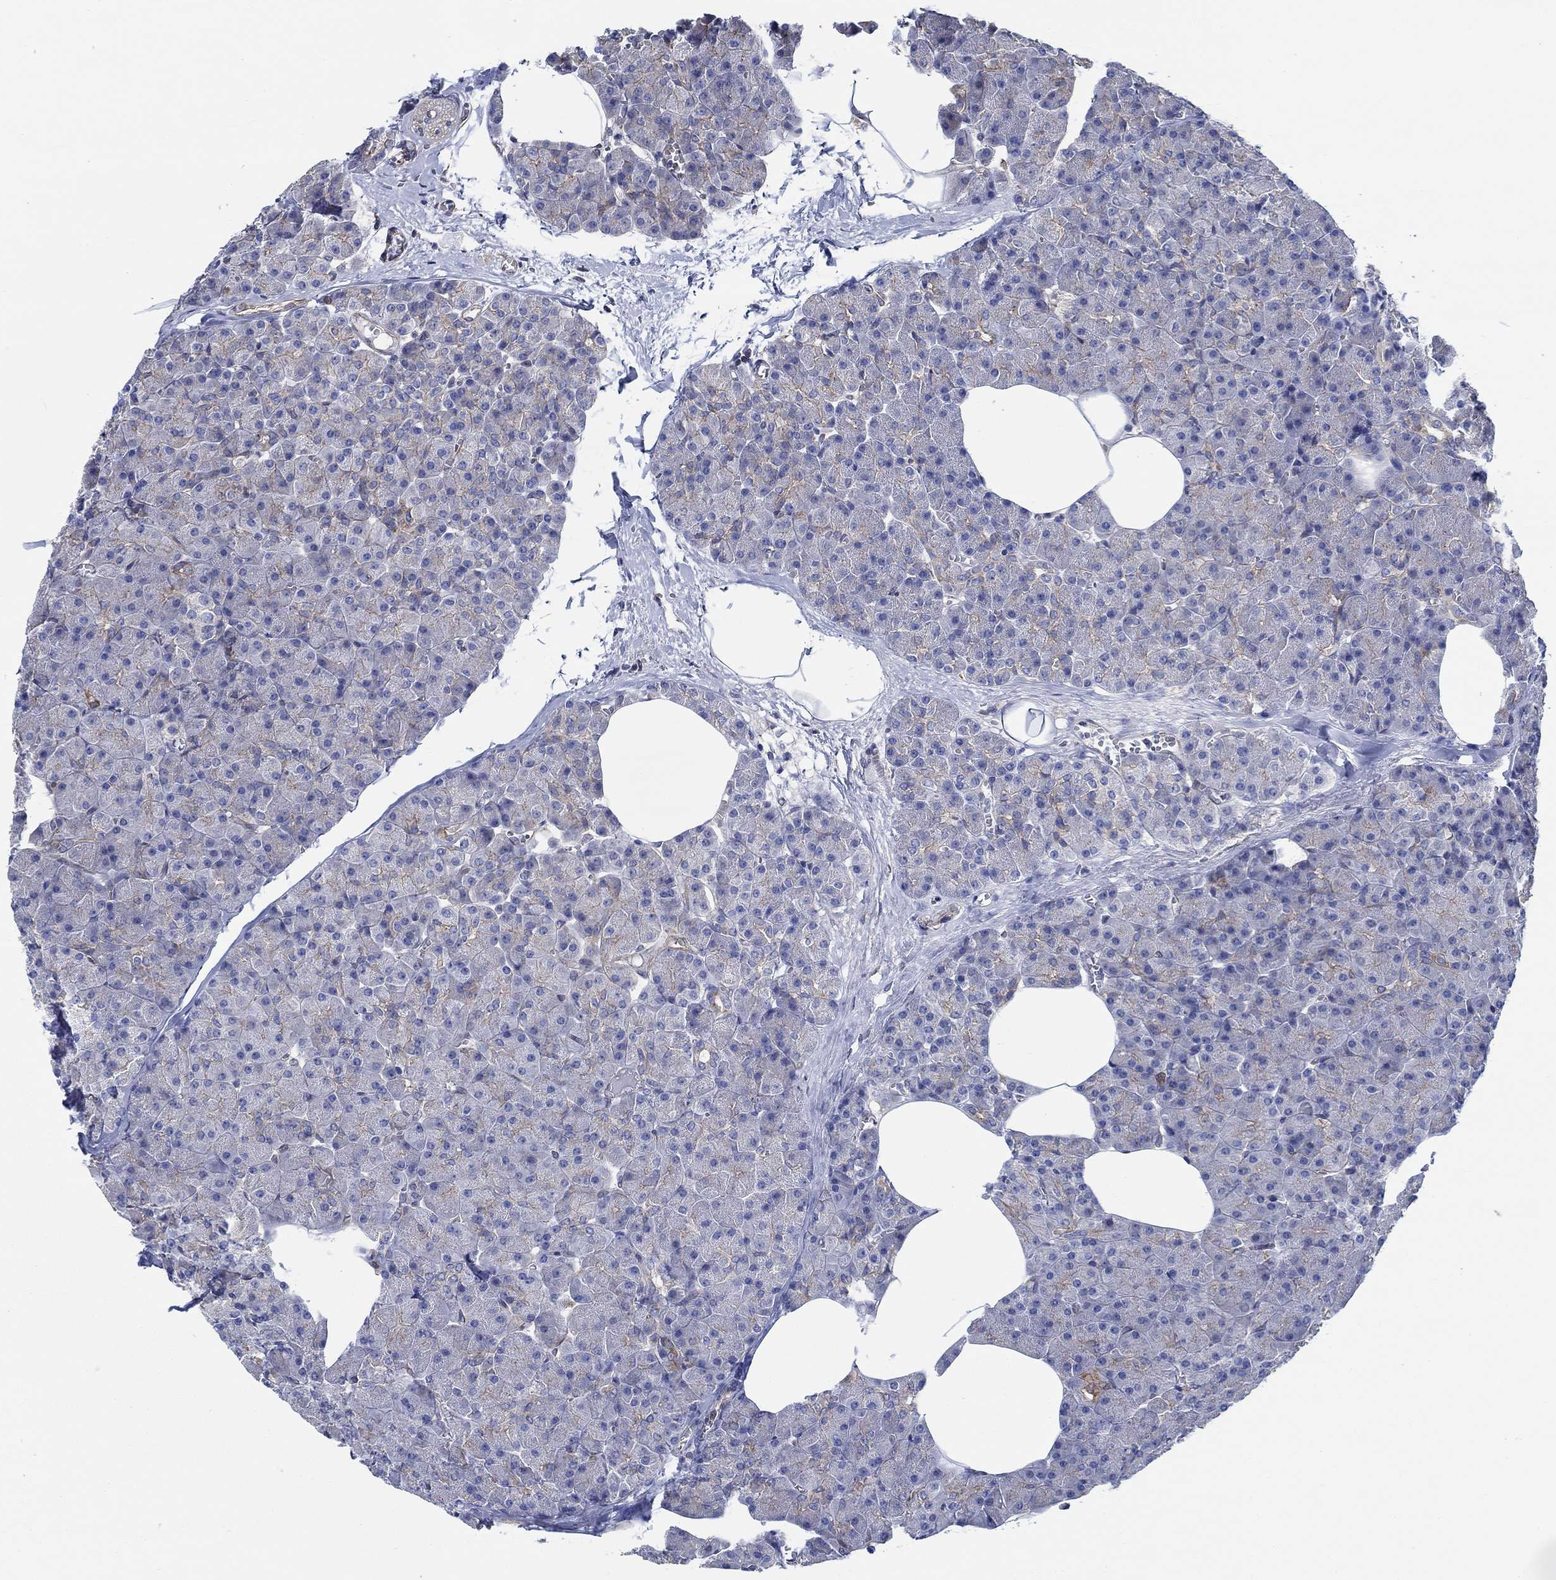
{"staining": {"intensity": "strong", "quantity": "<25%", "location": "cytoplasmic/membranous"}, "tissue": "pancreas", "cell_type": "Exocrine glandular cells", "image_type": "normal", "snomed": [{"axis": "morphology", "description": "Normal tissue, NOS"}, {"axis": "topography", "description": "Pancreas"}], "caption": "The immunohistochemical stain highlights strong cytoplasmic/membranous expression in exocrine glandular cells of normal pancreas. (IHC, brightfield microscopy, high magnification).", "gene": "FMN1", "patient": {"sex": "female", "age": 45}}